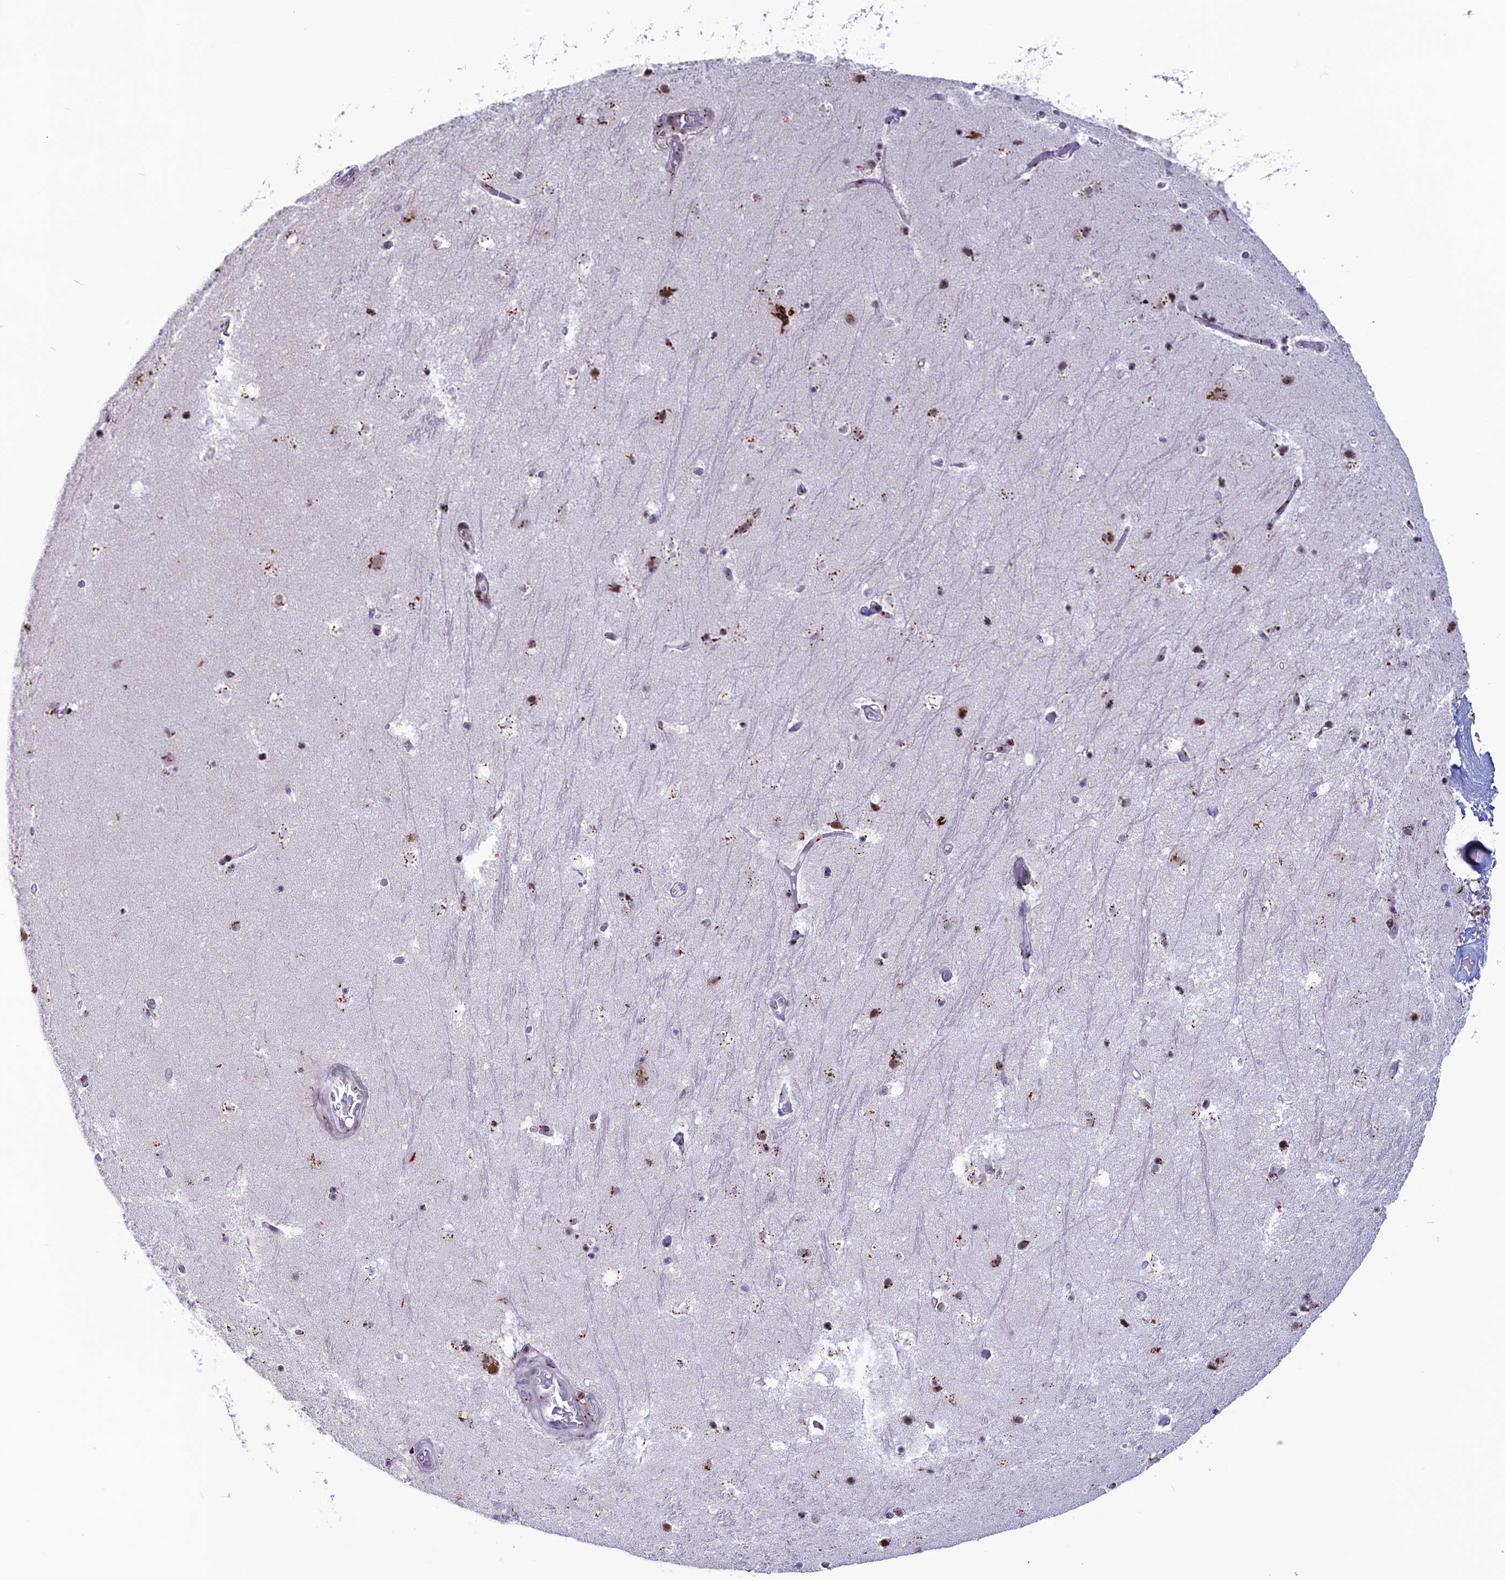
{"staining": {"intensity": "strong", "quantity": "25%-75%", "location": "cytoplasmic/membranous,nuclear"}, "tissue": "hippocampus", "cell_type": "Glial cells", "image_type": "normal", "snomed": [{"axis": "morphology", "description": "Normal tissue, NOS"}, {"axis": "topography", "description": "Hippocampus"}], "caption": "The image shows staining of benign hippocampus, revealing strong cytoplasmic/membranous,nuclear protein positivity (brown color) within glial cells. The protein is stained brown, and the nuclei are stained in blue (DAB IHC with brightfield microscopy, high magnification).", "gene": "PLEKHA4", "patient": {"sex": "female", "age": 52}}